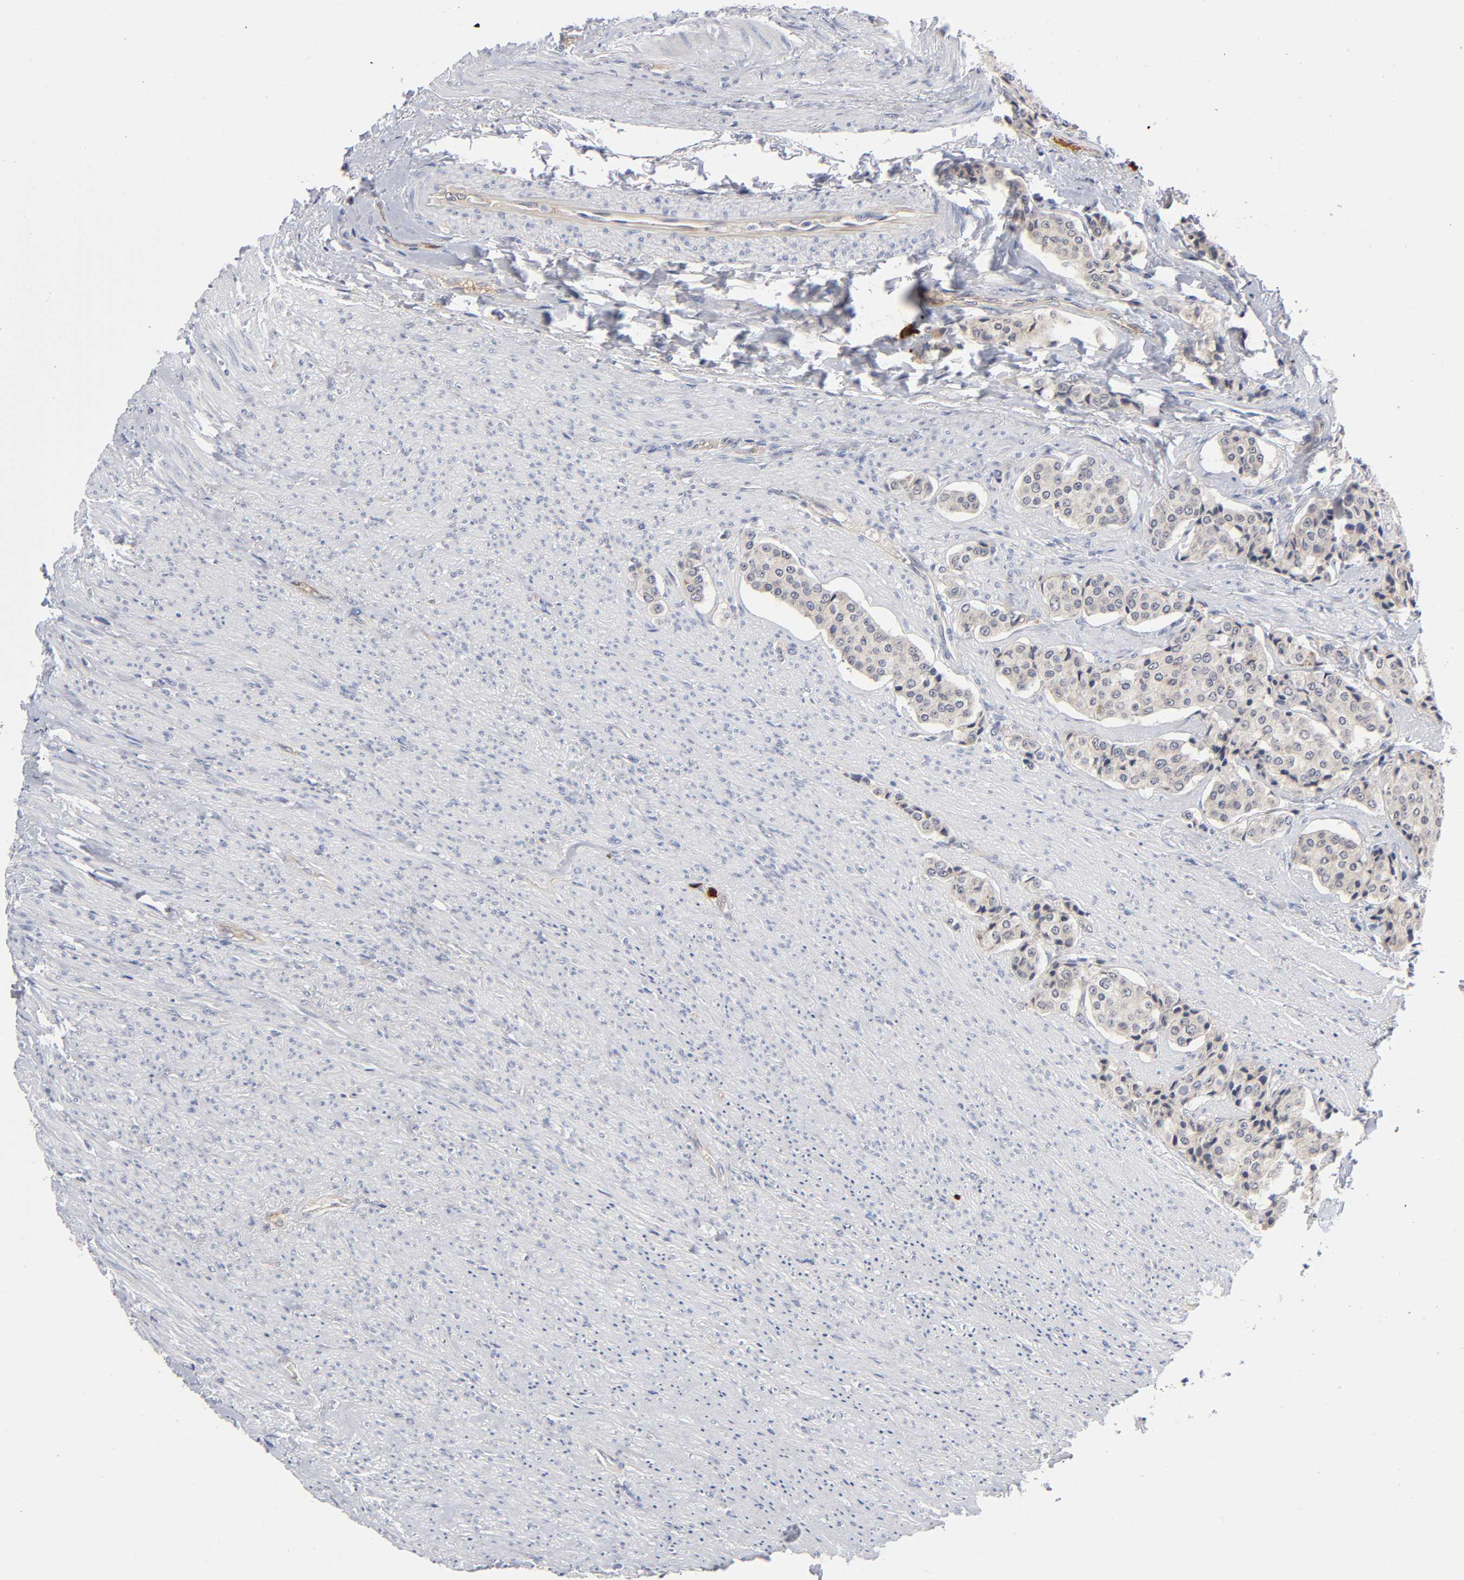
{"staining": {"intensity": "weak", "quantity": ">75%", "location": "cytoplasmic/membranous"}, "tissue": "carcinoid", "cell_type": "Tumor cells", "image_type": "cancer", "snomed": [{"axis": "morphology", "description": "Carcinoid, malignant, NOS"}, {"axis": "topography", "description": "Colon"}], "caption": "This is a micrograph of IHC staining of carcinoid, which shows weak positivity in the cytoplasmic/membranous of tumor cells.", "gene": "NOVA1", "patient": {"sex": "female", "age": 61}}